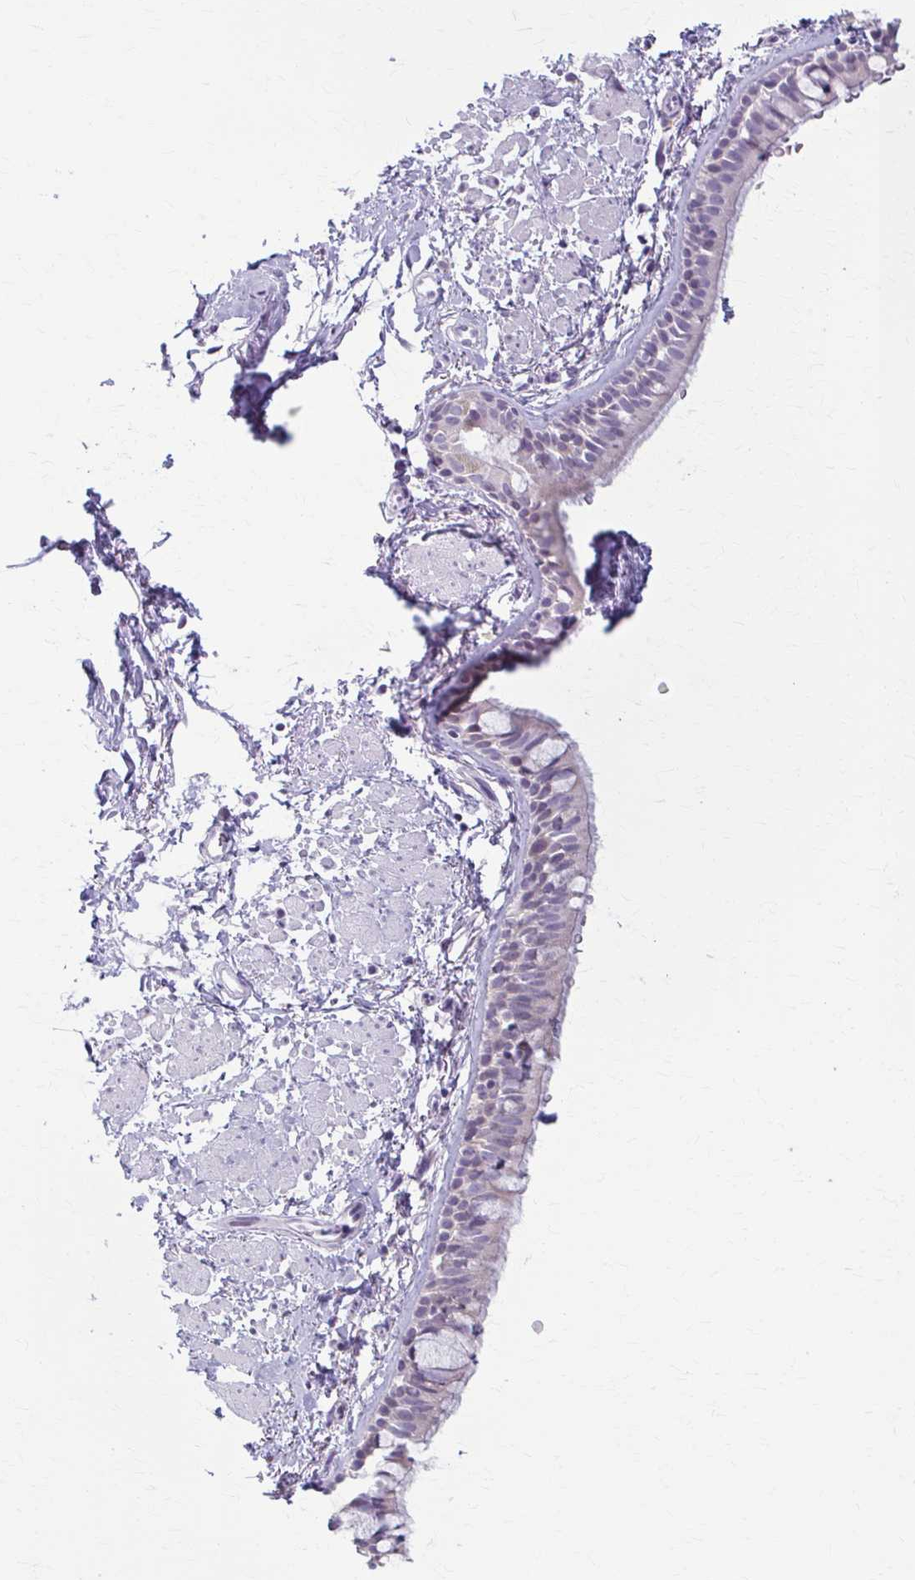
{"staining": {"intensity": "negative", "quantity": "none", "location": "none"}, "tissue": "bronchus", "cell_type": "Respiratory epithelial cells", "image_type": "normal", "snomed": [{"axis": "morphology", "description": "Normal tissue, NOS"}, {"axis": "topography", "description": "Lymph node"}, {"axis": "topography", "description": "Cartilage tissue"}, {"axis": "topography", "description": "Bronchus"}], "caption": "Histopathology image shows no significant protein positivity in respiratory epithelial cells of normal bronchus. Nuclei are stained in blue.", "gene": "LDLRAP1", "patient": {"sex": "female", "age": 70}}